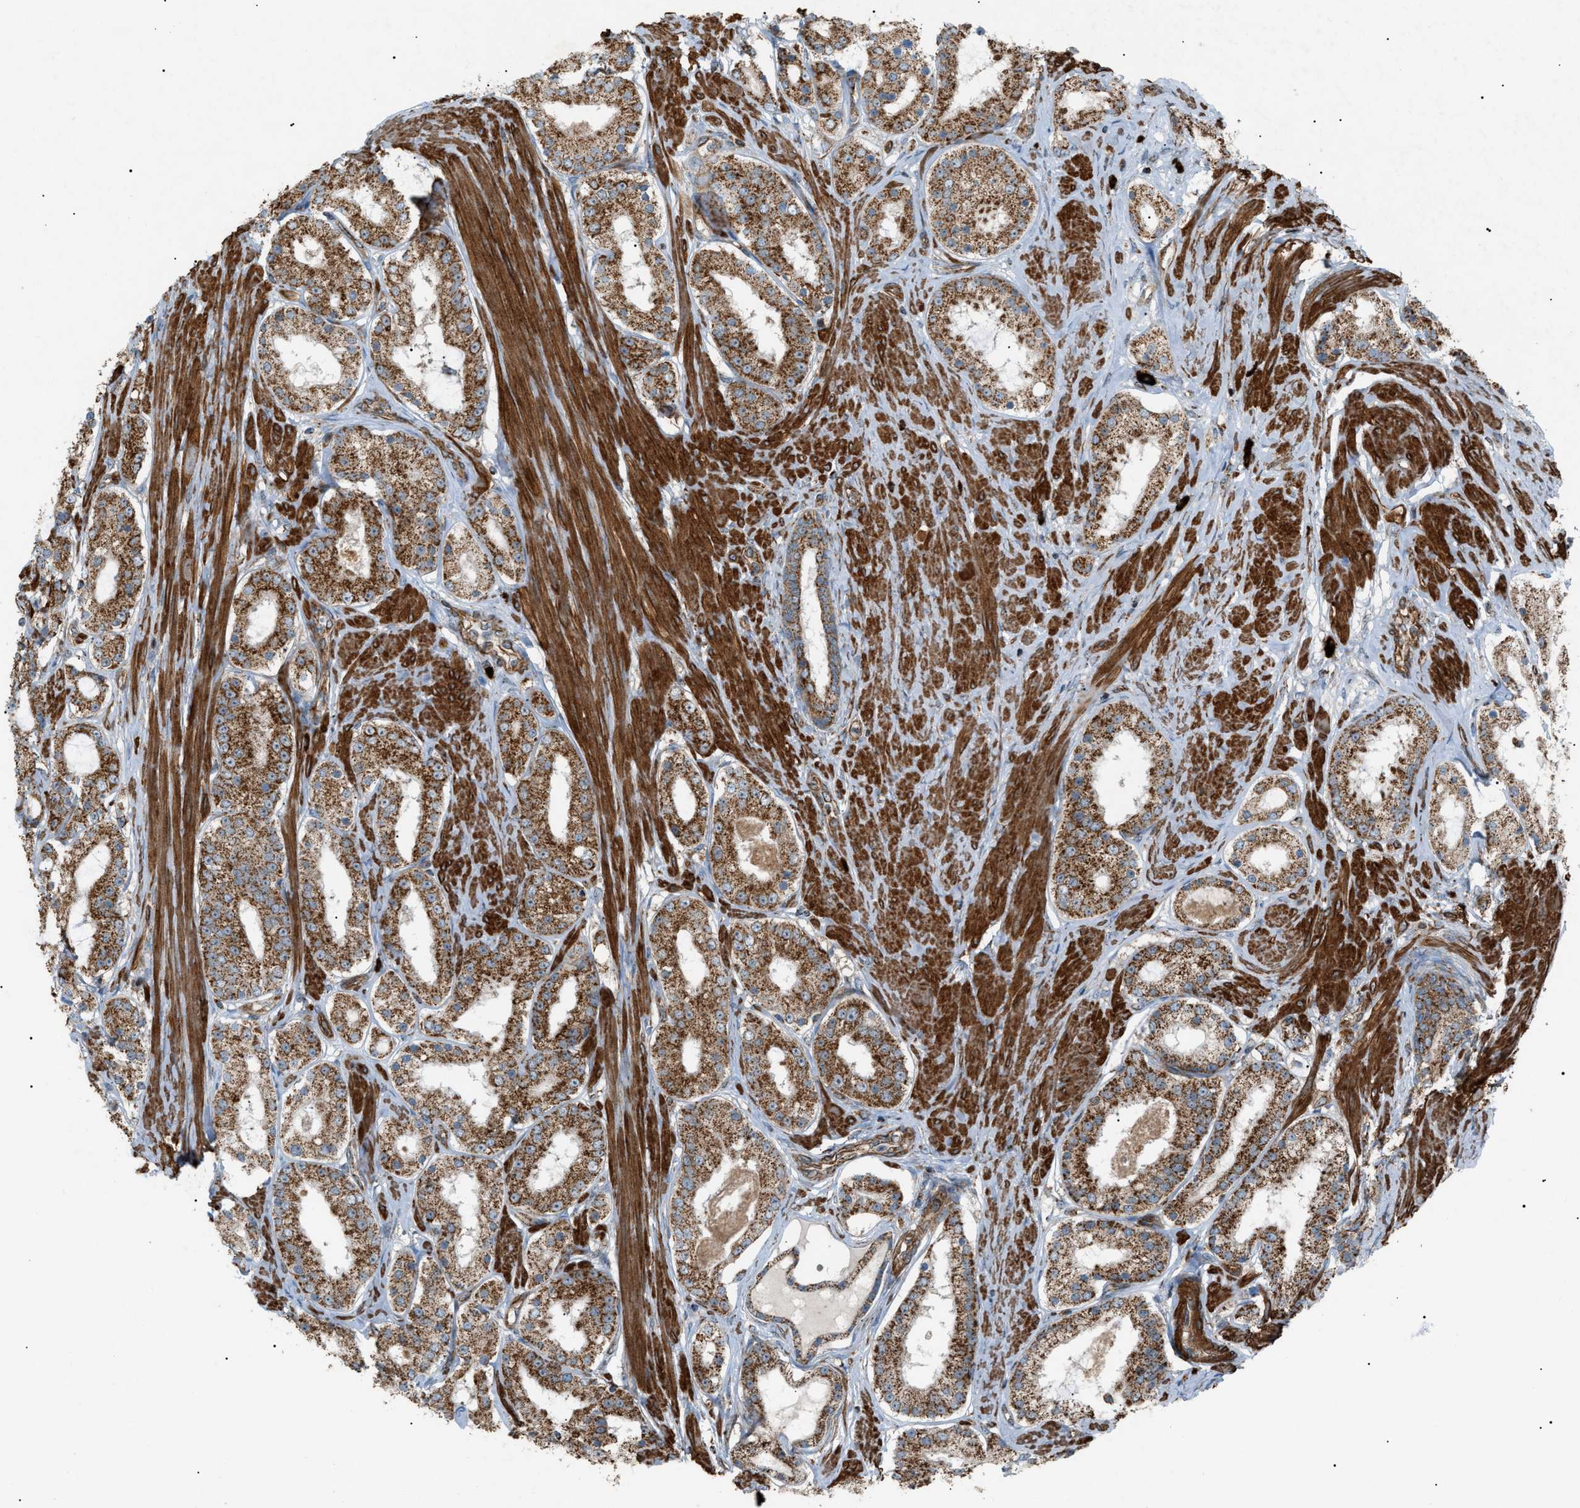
{"staining": {"intensity": "strong", "quantity": ">75%", "location": "cytoplasmic/membranous"}, "tissue": "prostate cancer", "cell_type": "Tumor cells", "image_type": "cancer", "snomed": [{"axis": "morphology", "description": "Adenocarcinoma, Low grade"}, {"axis": "topography", "description": "Prostate"}], "caption": "The photomicrograph exhibits staining of low-grade adenocarcinoma (prostate), revealing strong cytoplasmic/membranous protein expression (brown color) within tumor cells. Immunohistochemistry (ihc) stains the protein in brown and the nuclei are stained blue.", "gene": "C1GALT1C1", "patient": {"sex": "male", "age": 63}}